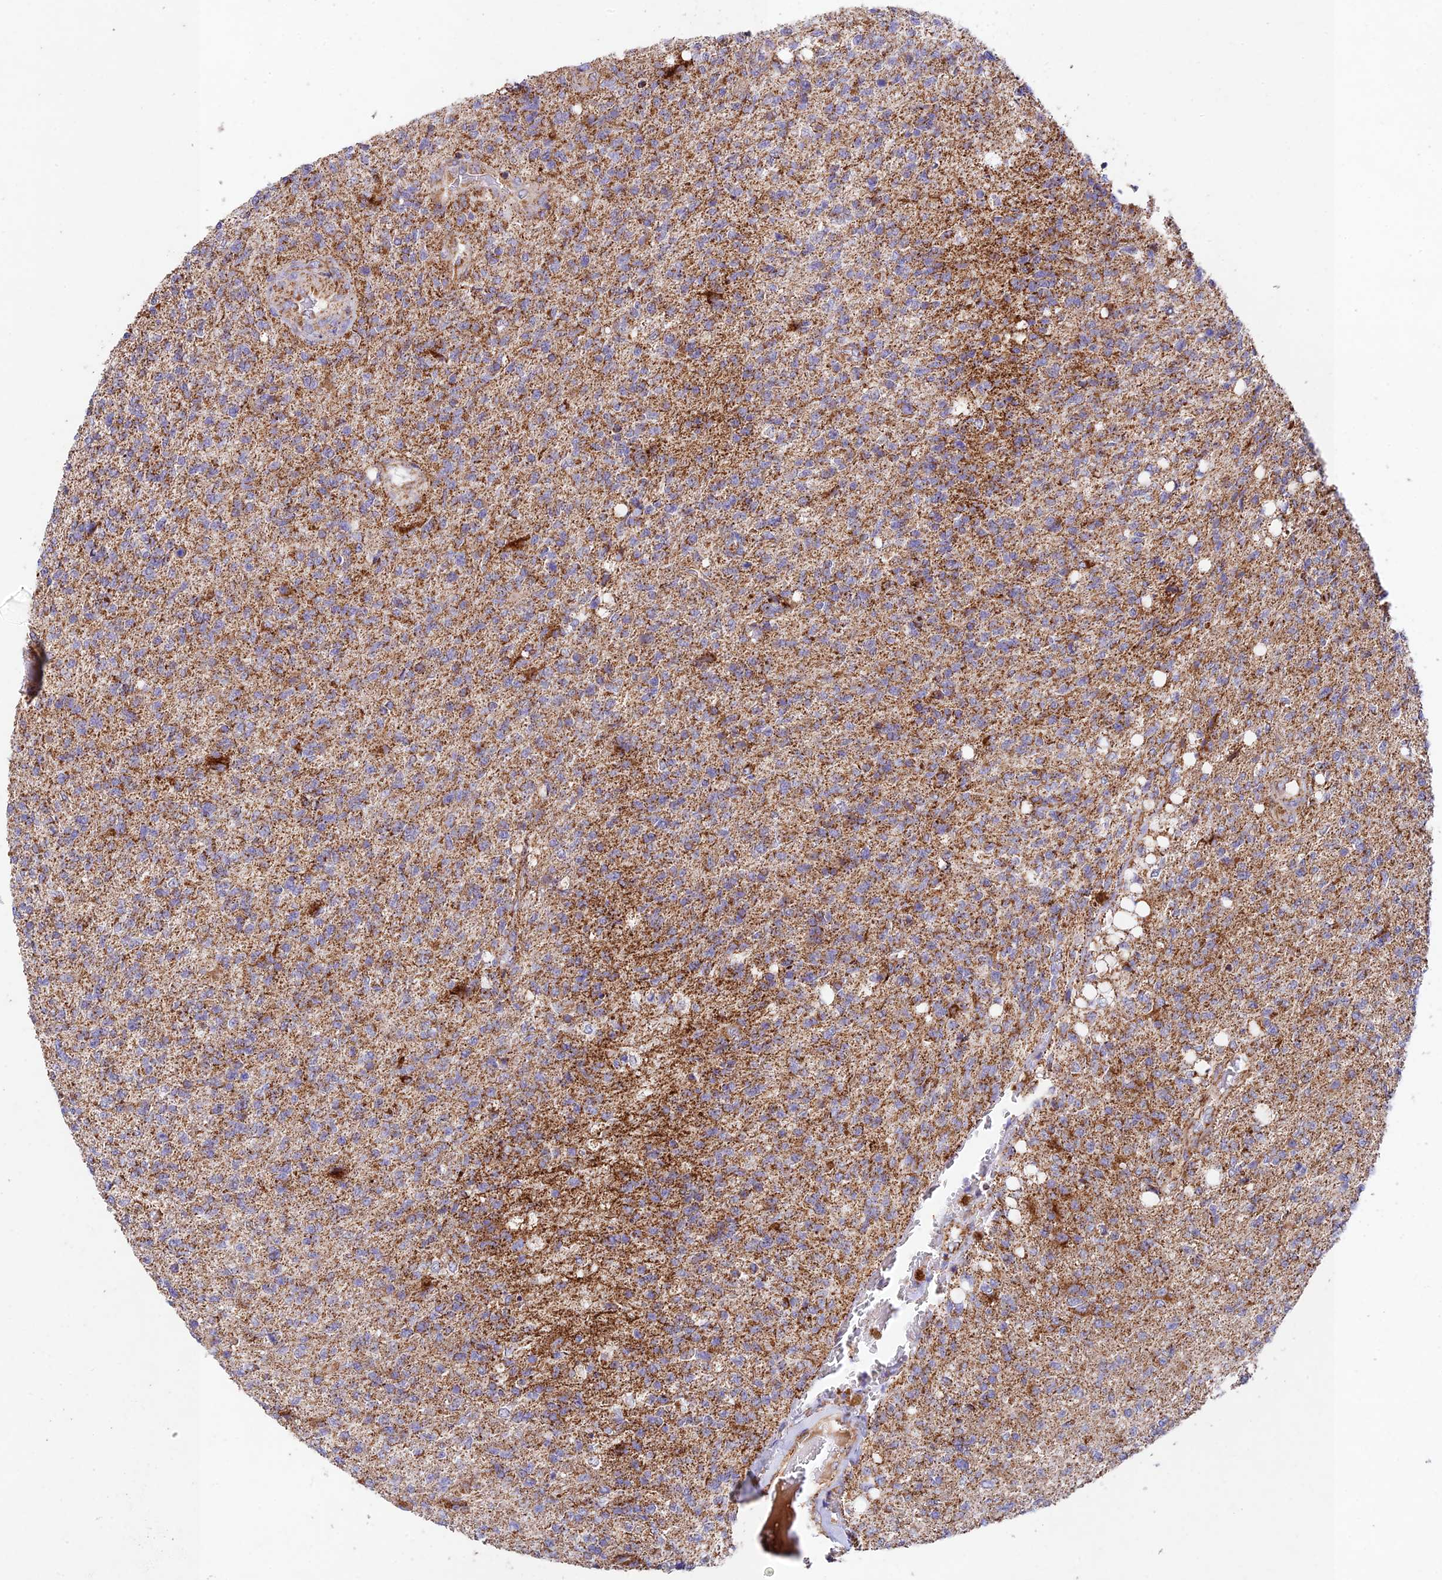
{"staining": {"intensity": "moderate", "quantity": "<25%", "location": "cytoplasmic/membranous"}, "tissue": "glioma", "cell_type": "Tumor cells", "image_type": "cancer", "snomed": [{"axis": "morphology", "description": "Glioma, malignant, High grade"}, {"axis": "topography", "description": "Brain"}], "caption": "Tumor cells display low levels of moderate cytoplasmic/membranous expression in approximately <25% of cells in glioma.", "gene": "KHDC3L", "patient": {"sex": "male", "age": 56}}